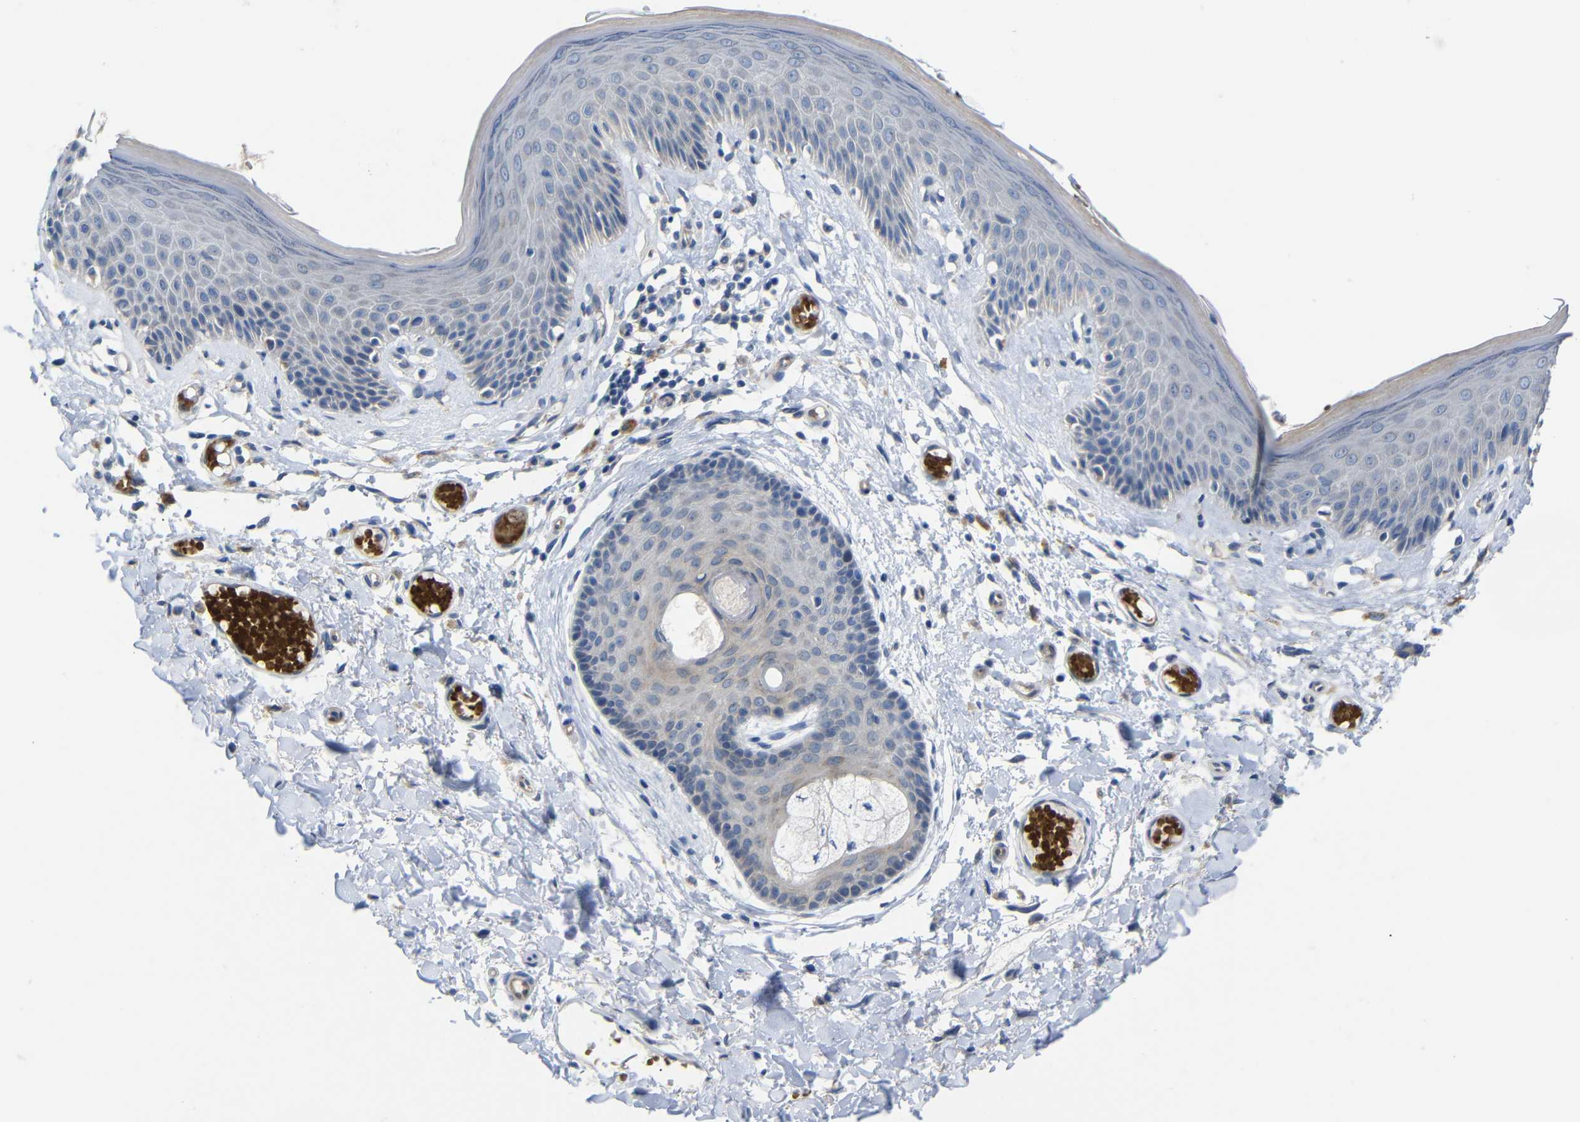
{"staining": {"intensity": "weak", "quantity": "<25%", "location": "cytoplasmic/membranous"}, "tissue": "skin", "cell_type": "Epidermal cells", "image_type": "normal", "snomed": [{"axis": "morphology", "description": "Normal tissue, NOS"}, {"axis": "topography", "description": "Vulva"}], "caption": "Epidermal cells show no significant staining in benign skin.", "gene": "TBC1D32", "patient": {"sex": "female", "age": 73}}